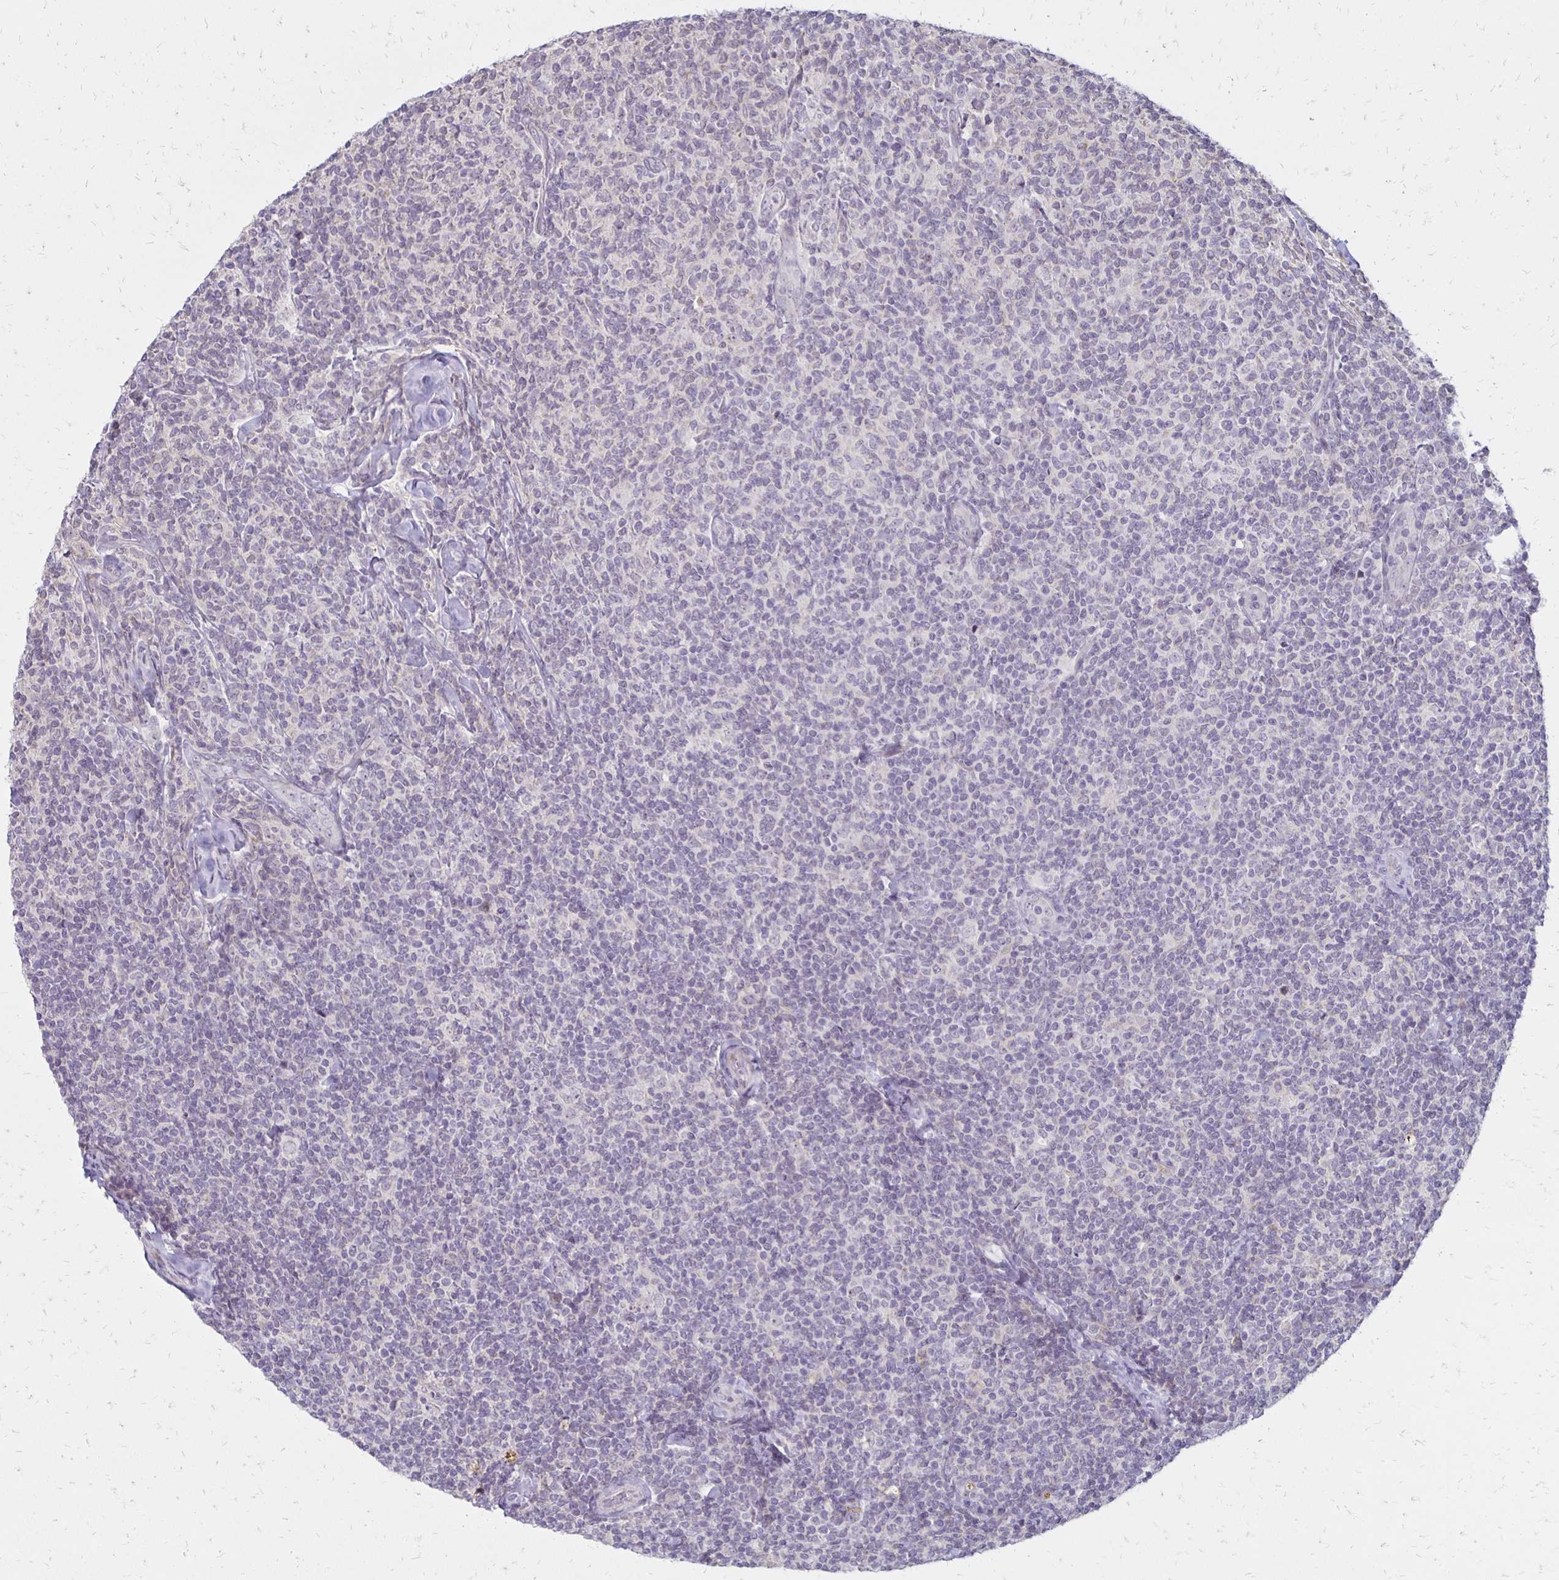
{"staining": {"intensity": "negative", "quantity": "none", "location": "none"}, "tissue": "lymphoma", "cell_type": "Tumor cells", "image_type": "cancer", "snomed": [{"axis": "morphology", "description": "Malignant lymphoma, non-Hodgkin's type, Low grade"}, {"axis": "topography", "description": "Lymph node"}], "caption": "Protein analysis of malignant lymphoma, non-Hodgkin's type (low-grade) reveals no significant expression in tumor cells. The staining was performed using DAB to visualize the protein expression in brown, while the nuclei were stained in blue with hematoxylin (Magnification: 20x).", "gene": "DAGLA", "patient": {"sex": "female", "age": 56}}